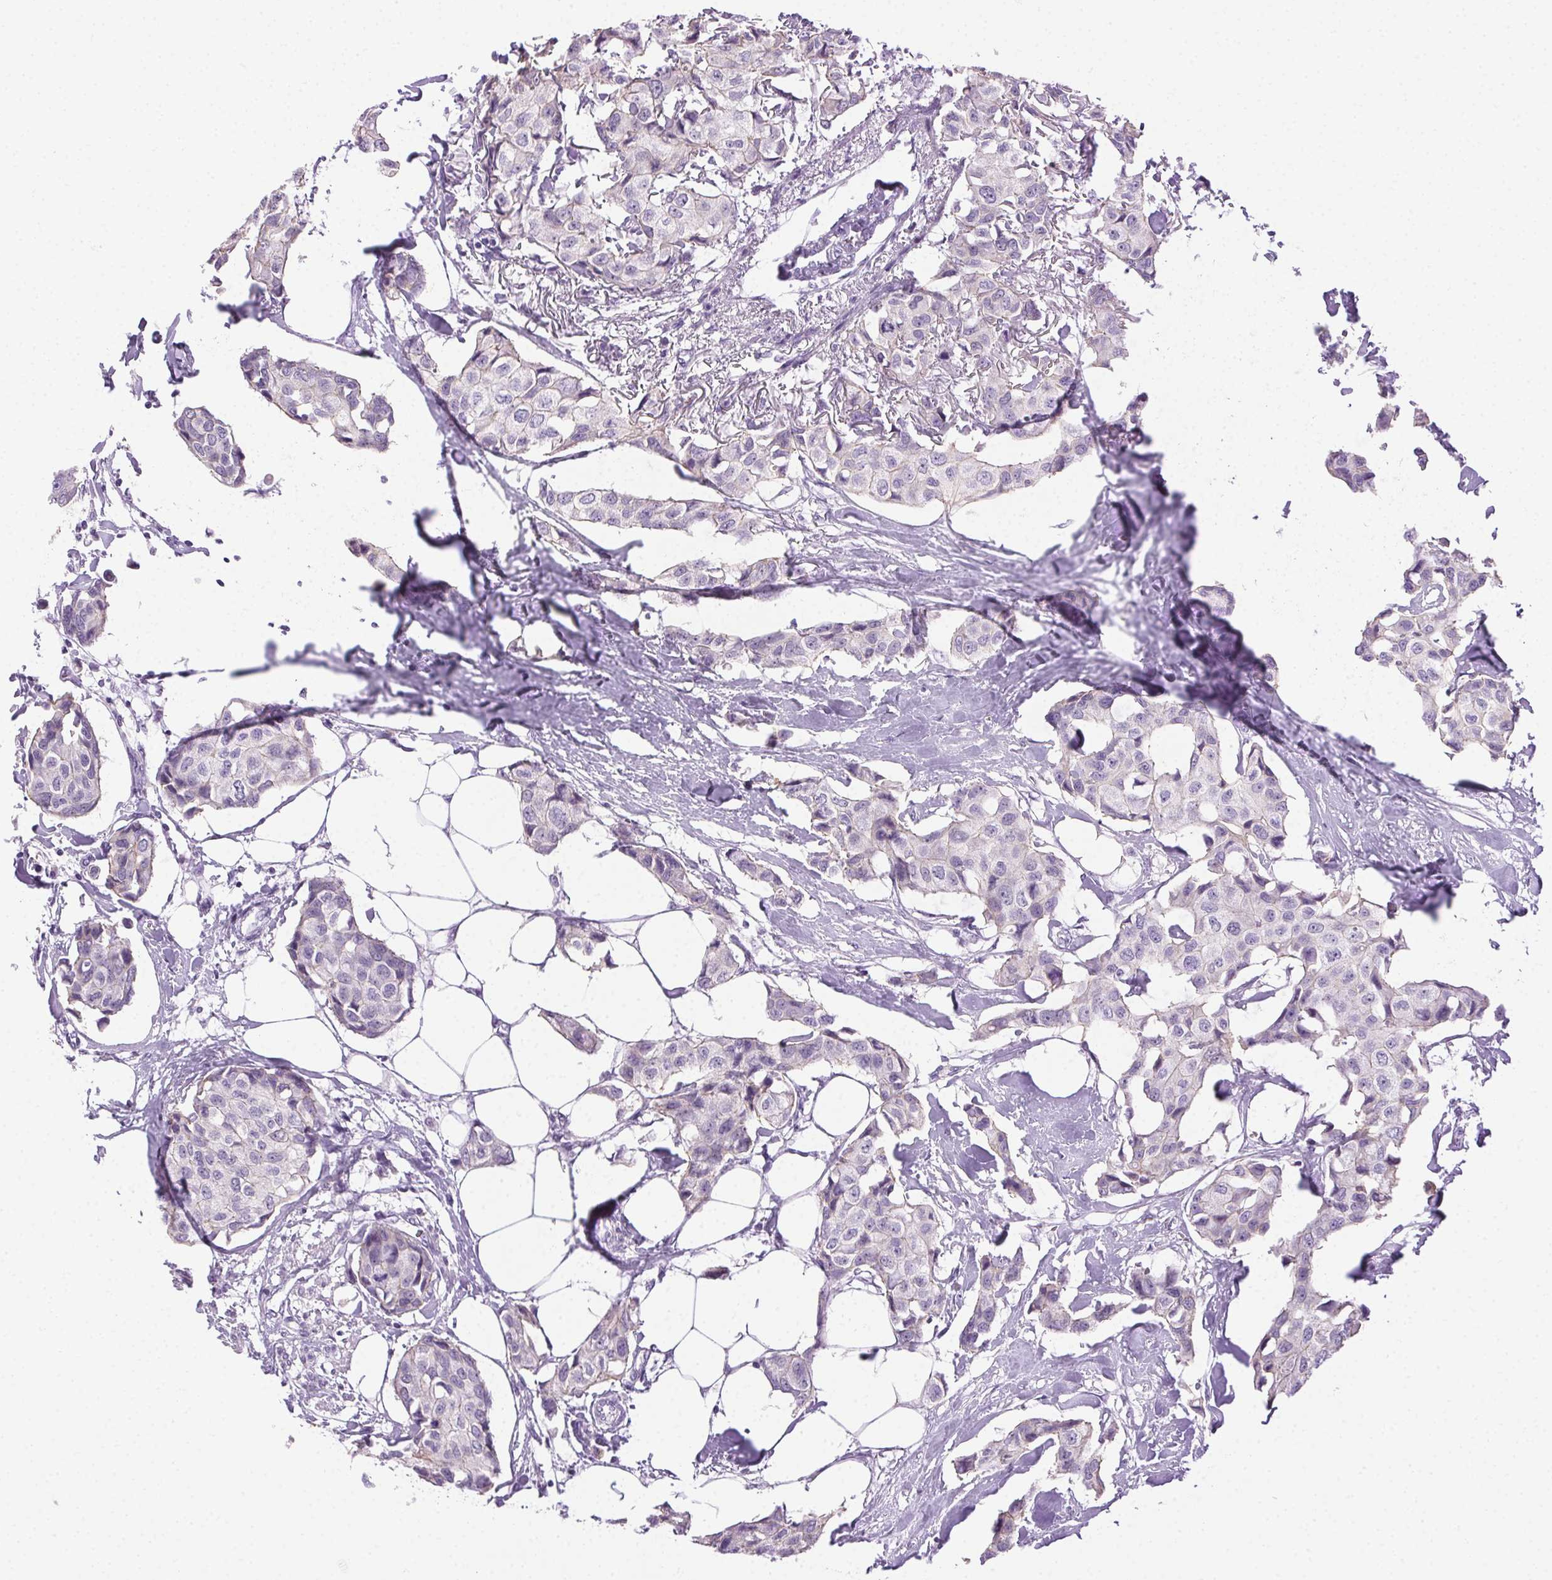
{"staining": {"intensity": "negative", "quantity": "none", "location": "none"}, "tissue": "breast cancer", "cell_type": "Tumor cells", "image_type": "cancer", "snomed": [{"axis": "morphology", "description": "Duct carcinoma"}, {"axis": "topography", "description": "Breast"}], "caption": "IHC micrograph of neoplastic tissue: human breast intraductal carcinoma stained with DAB (3,3'-diaminobenzidine) shows no significant protein staining in tumor cells.", "gene": "CLDN10", "patient": {"sex": "female", "age": 80}}